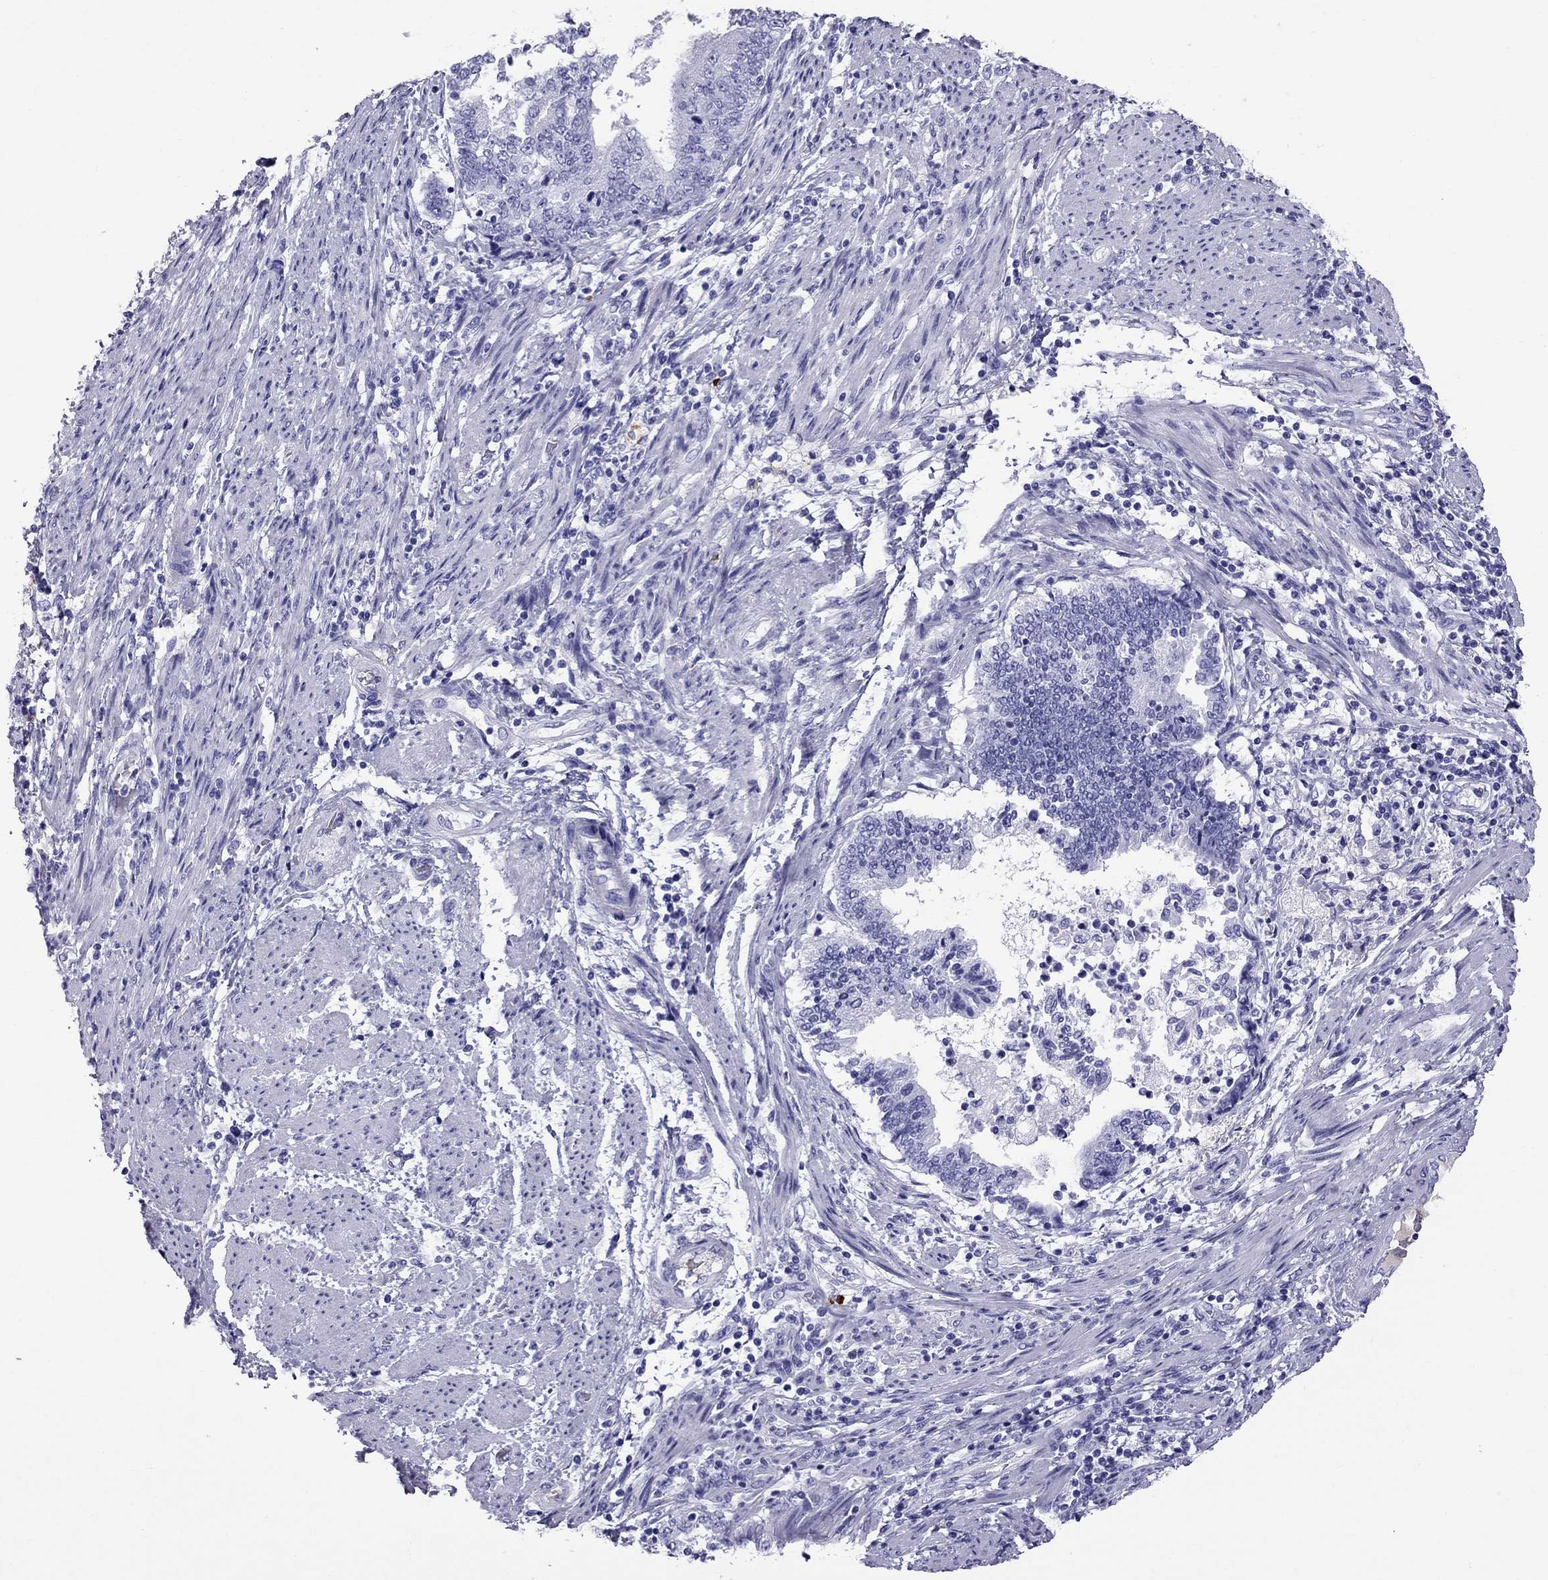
{"staining": {"intensity": "negative", "quantity": "none", "location": "none"}, "tissue": "endometrial cancer", "cell_type": "Tumor cells", "image_type": "cancer", "snomed": [{"axis": "morphology", "description": "Adenocarcinoma, NOS"}, {"axis": "topography", "description": "Endometrium"}], "caption": "DAB immunohistochemical staining of human endometrial adenocarcinoma shows no significant expression in tumor cells. (Brightfield microscopy of DAB immunohistochemistry at high magnification).", "gene": "SCART1", "patient": {"sex": "female", "age": 65}}